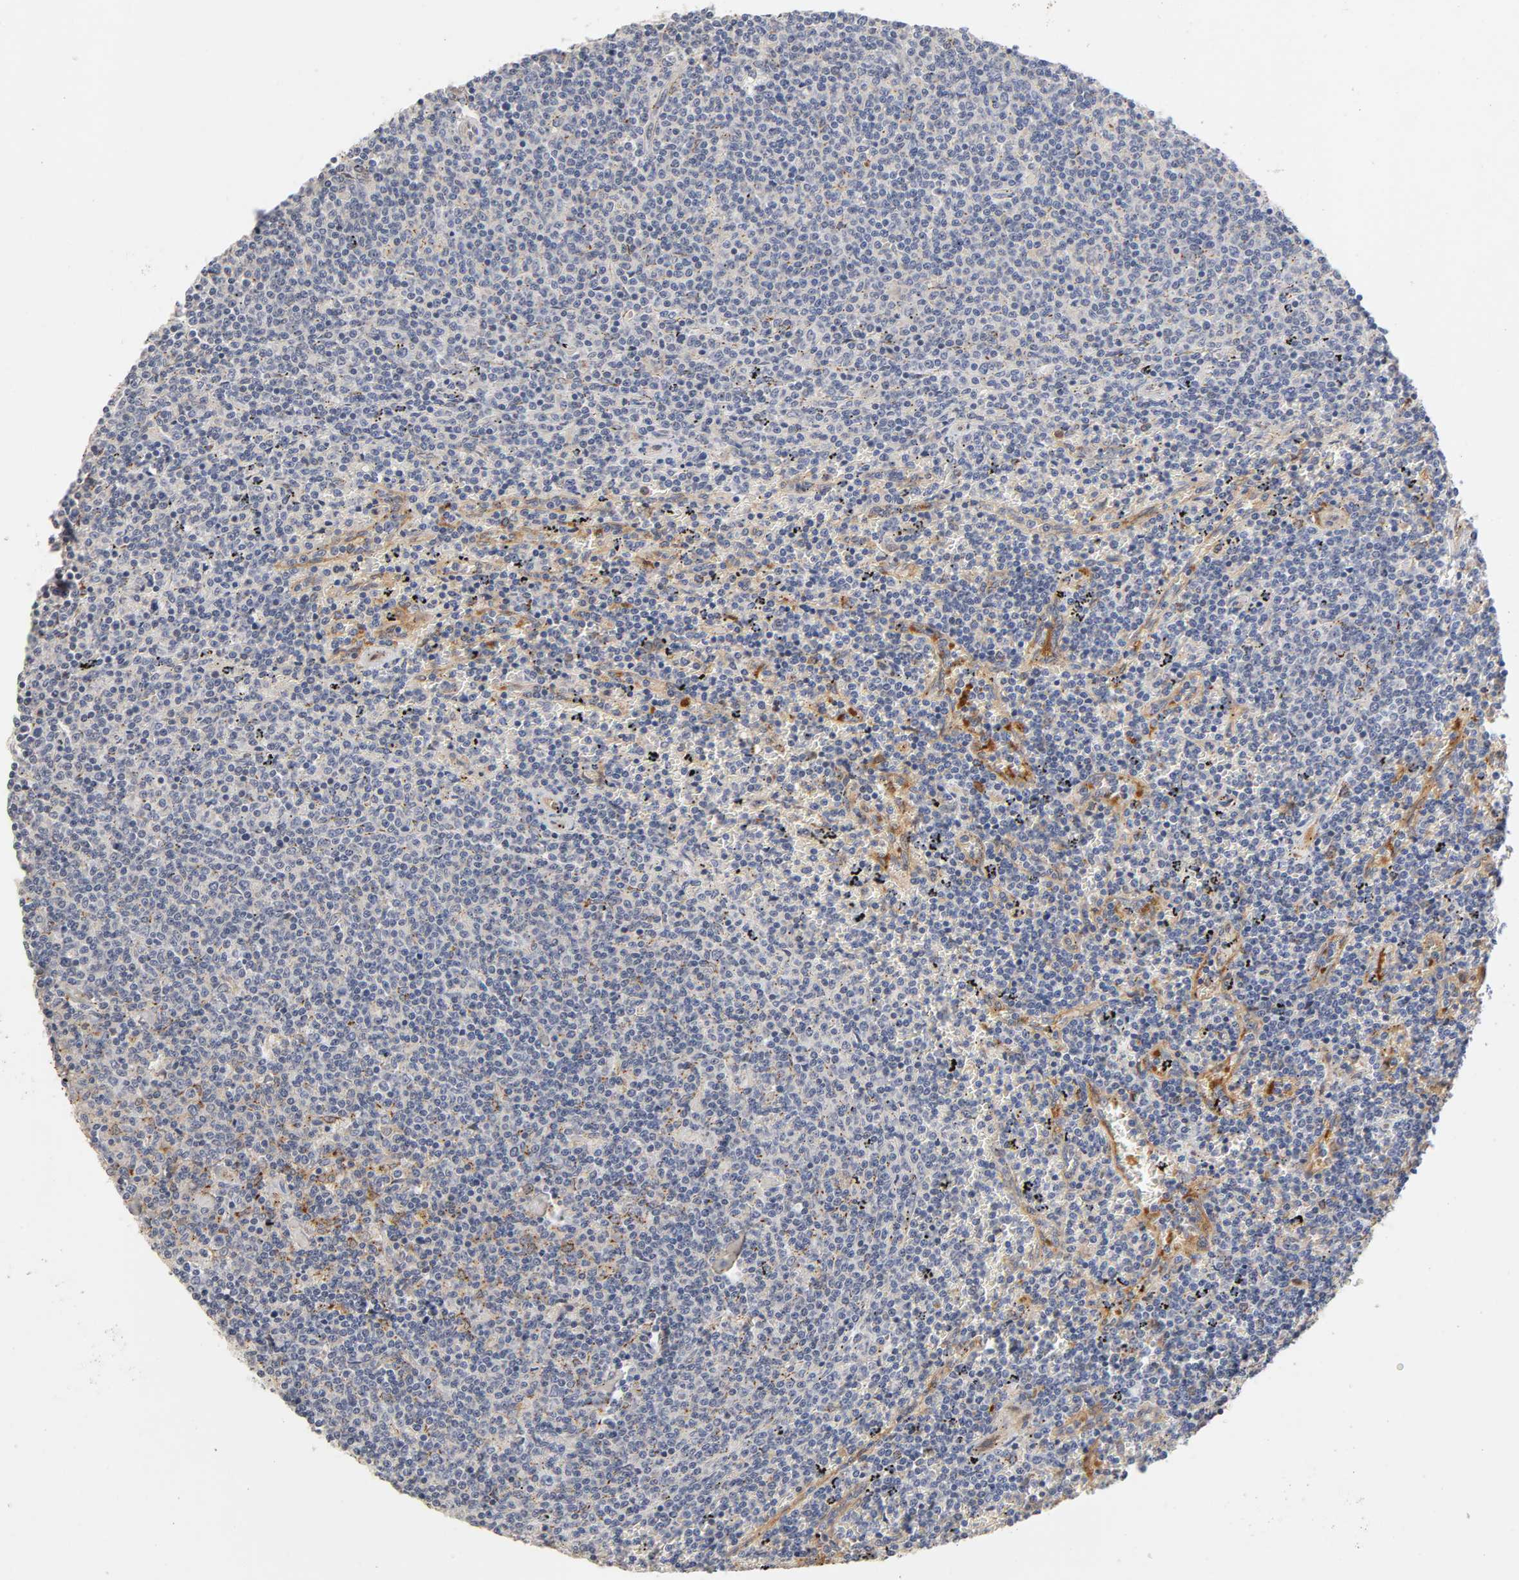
{"staining": {"intensity": "negative", "quantity": "none", "location": "none"}, "tissue": "lymphoma", "cell_type": "Tumor cells", "image_type": "cancer", "snomed": [{"axis": "morphology", "description": "Malignant lymphoma, non-Hodgkin's type, Low grade"}, {"axis": "topography", "description": "Spleen"}], "caption": "Protein analysis of lymphoma shows no significant expression in tumor cells. (IHC, brightfield microscopy, high magnification).", "gene": "ISG15", "patient": {"sex": "female", "age": 50}}